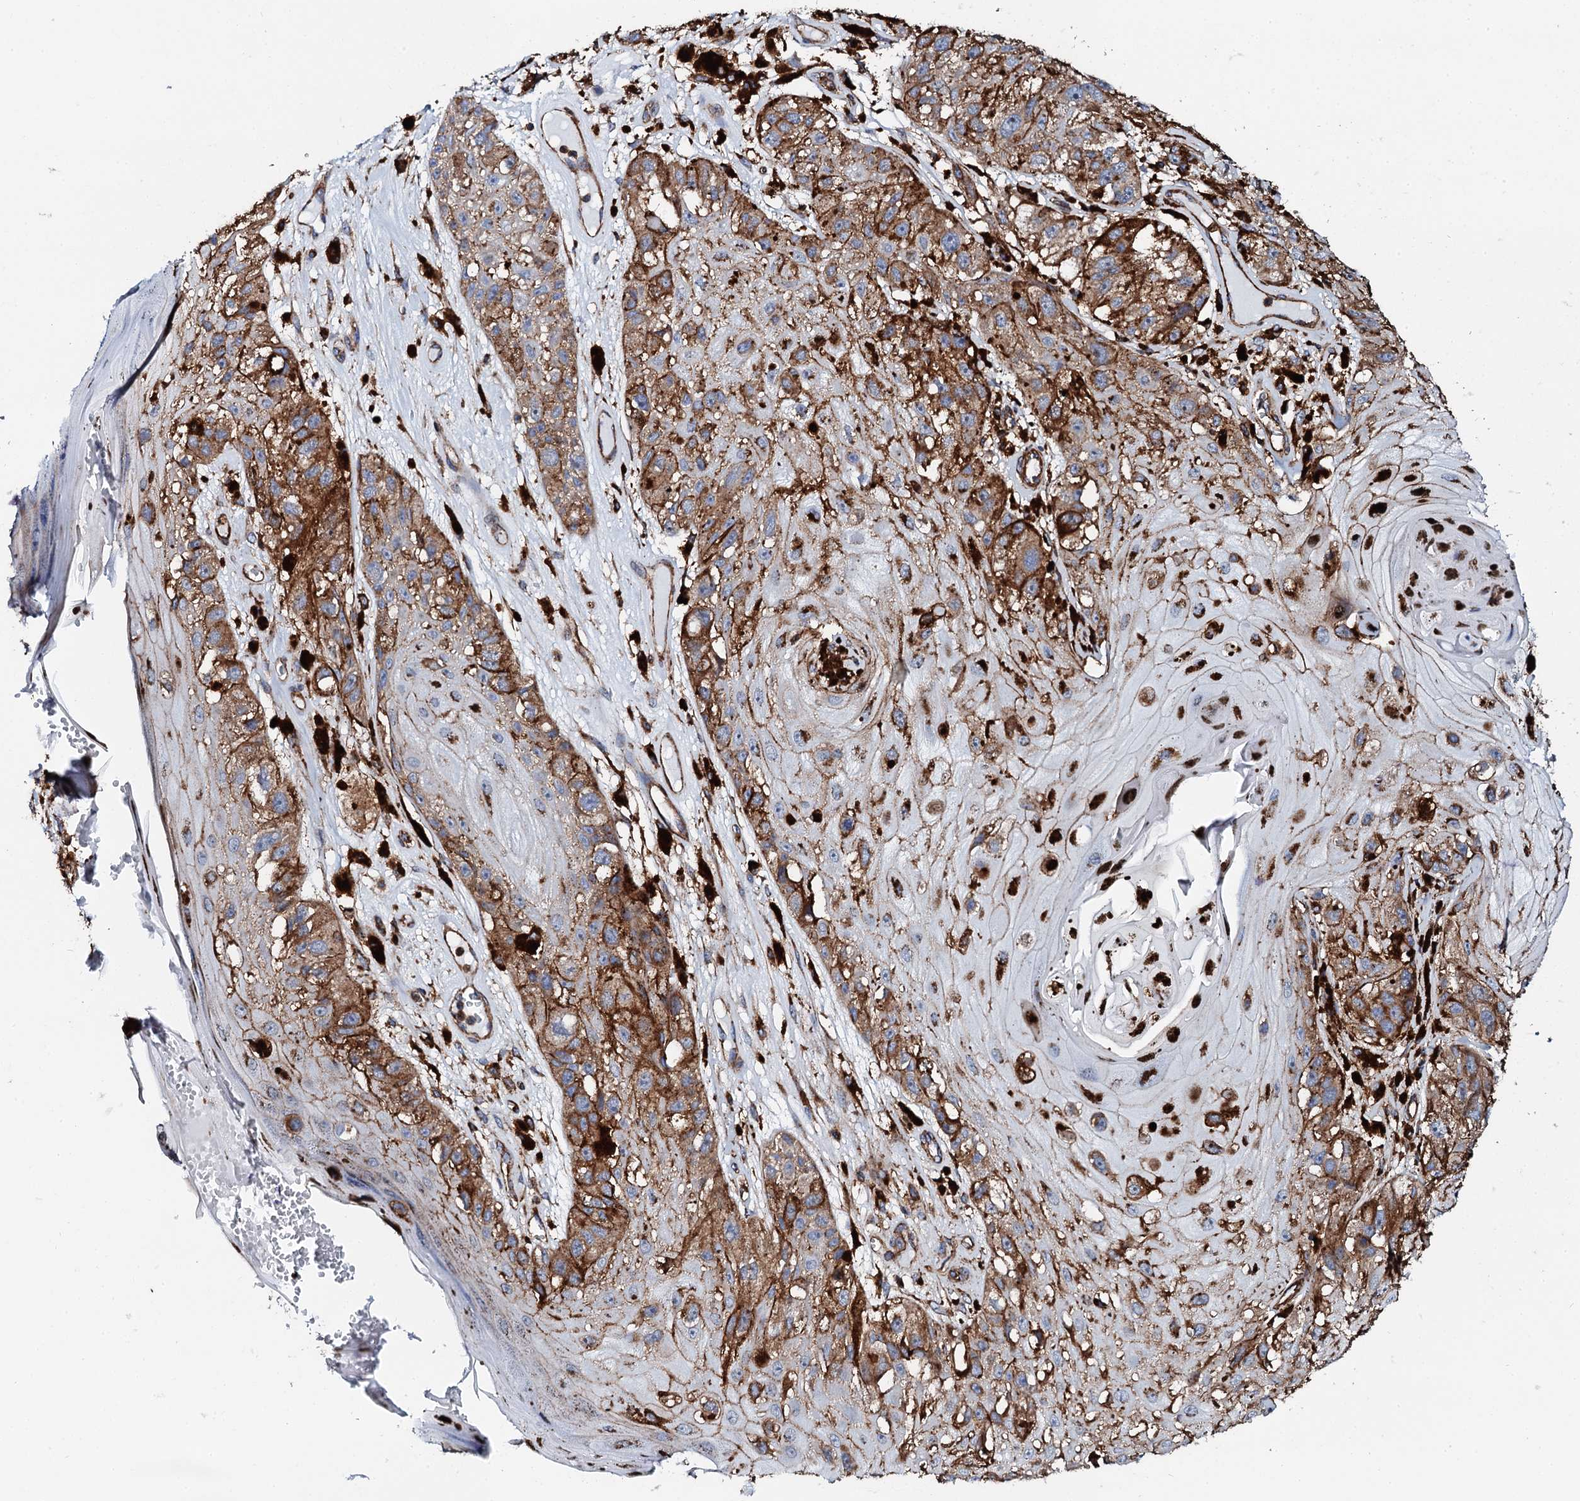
{"staining": {"intensity": "moderate", "quantity": "25%-75%", "location": "cytoplasmic/membranous"}, "tissue": "melanoma", "cell_type": "Tumor cells", "image_type": "cancer", "snomed": [{"axis": "morphology", "description": "Malignant melanoma, NOS"}, {"axis": "topography", "description": "Skin"}], "caption": "Immunohistochemical staining of human malignant melanoma shows medium levels of moderate cytoplasmic/membranous staining in about 25%-75% of tumor cells.", "gene": "INTS10", "patient": {"sex": "male", "age": 88}}